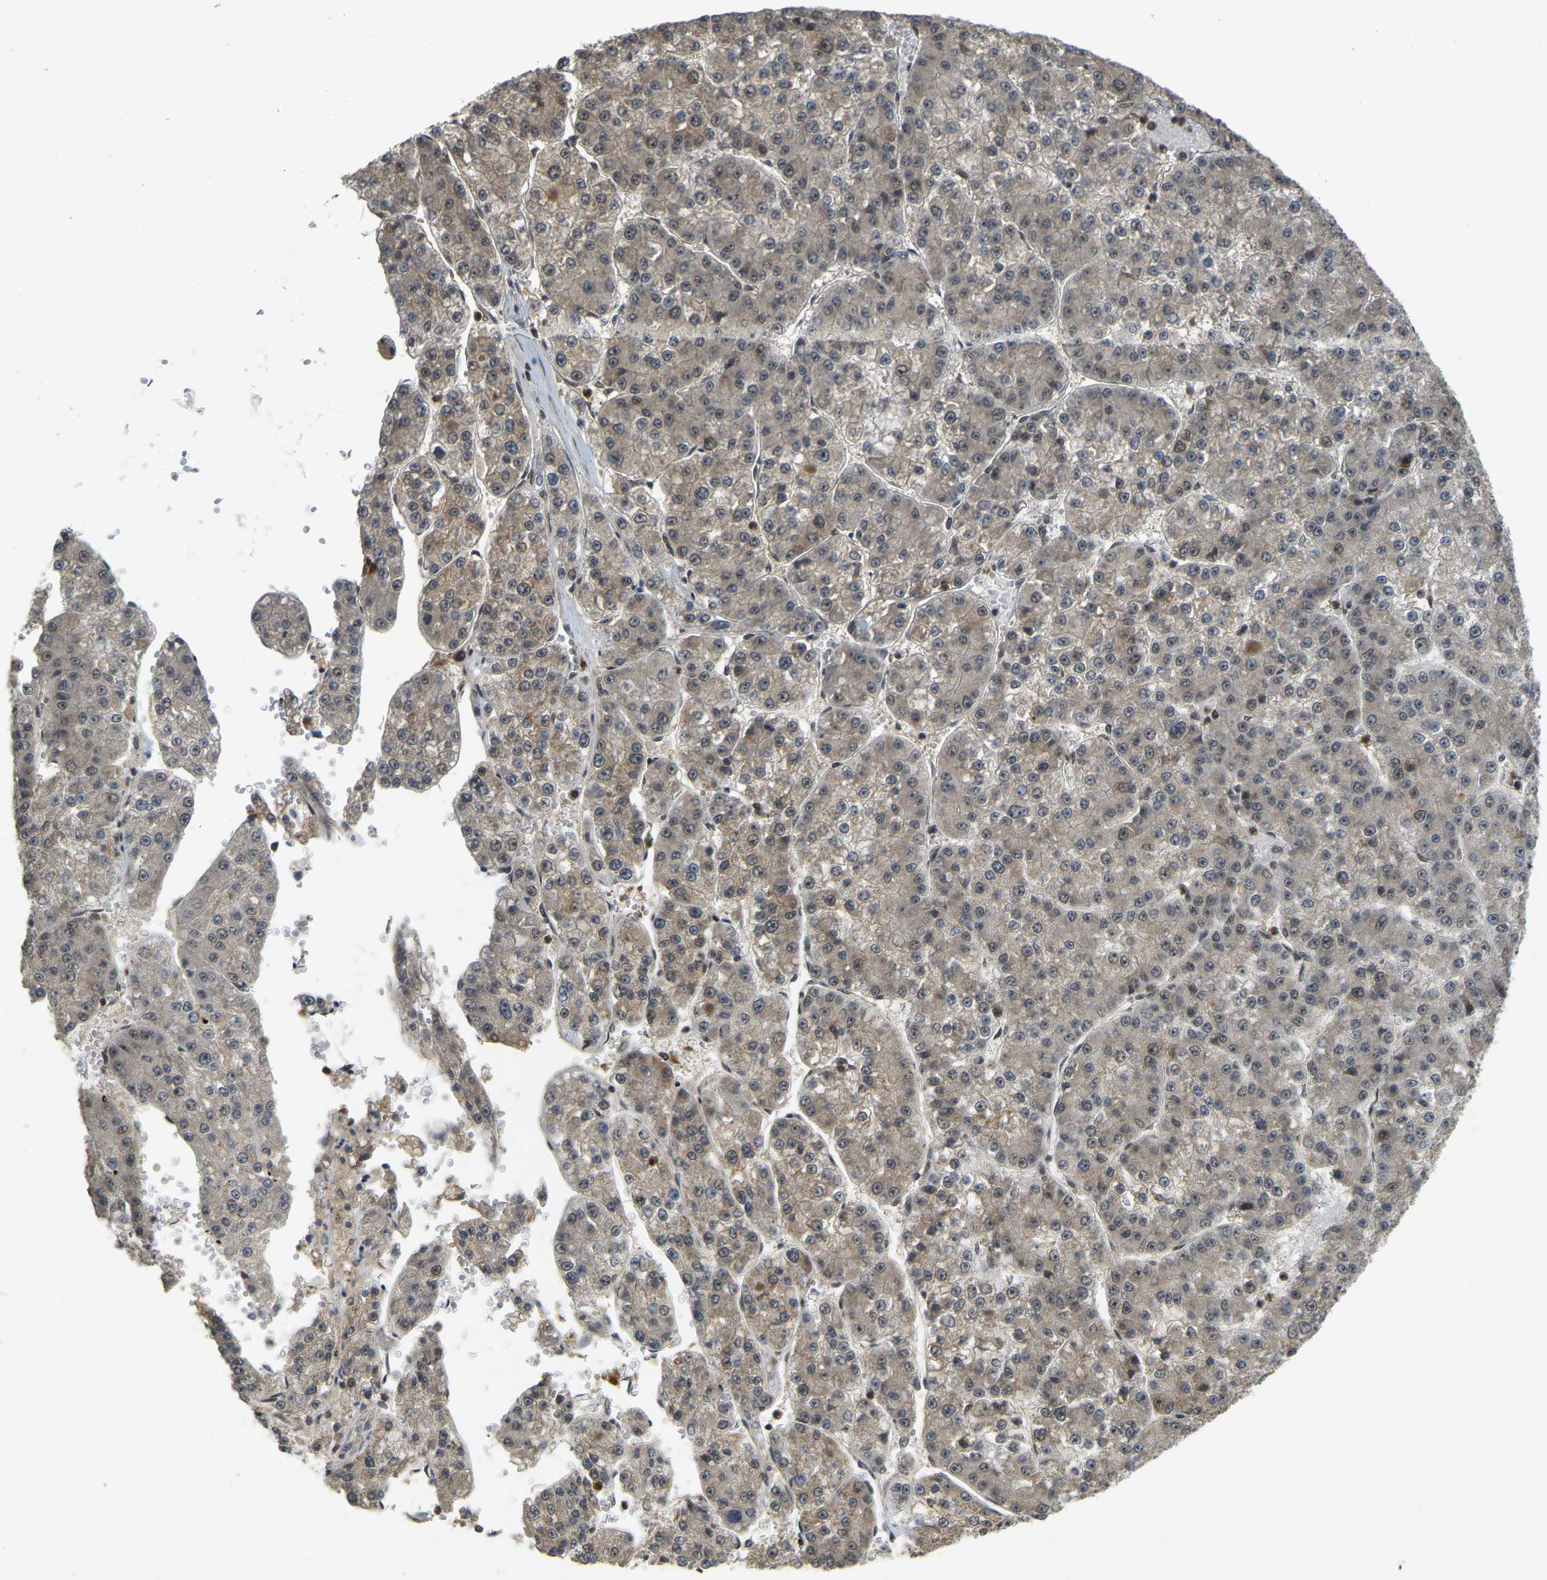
{"staining": {"intensity": "moderate", "quantity": "25%-75%", "location": "cytoplasmic/membranous,nuclear"}, "tissue": "liver cancer", "cell_type": "Tumor cells", "image_type": "cancer", "snomed": [{"axis": "morphology", "description": "Carcinoma, Hepatocellular, NOS"}, {"axis": "topography", "description": "Liver"}], "caption": "Immunohistochemistry photomicrograph of human liver hepatocellular carcinoma stained for a protein (brown), which shows medium levels of moderate cytoplasmic/membranous and nuclear staining in about 25%-75% of tumor cells.", "gene": "BRF2", "patient": {"sex": "female", "age": 73}}